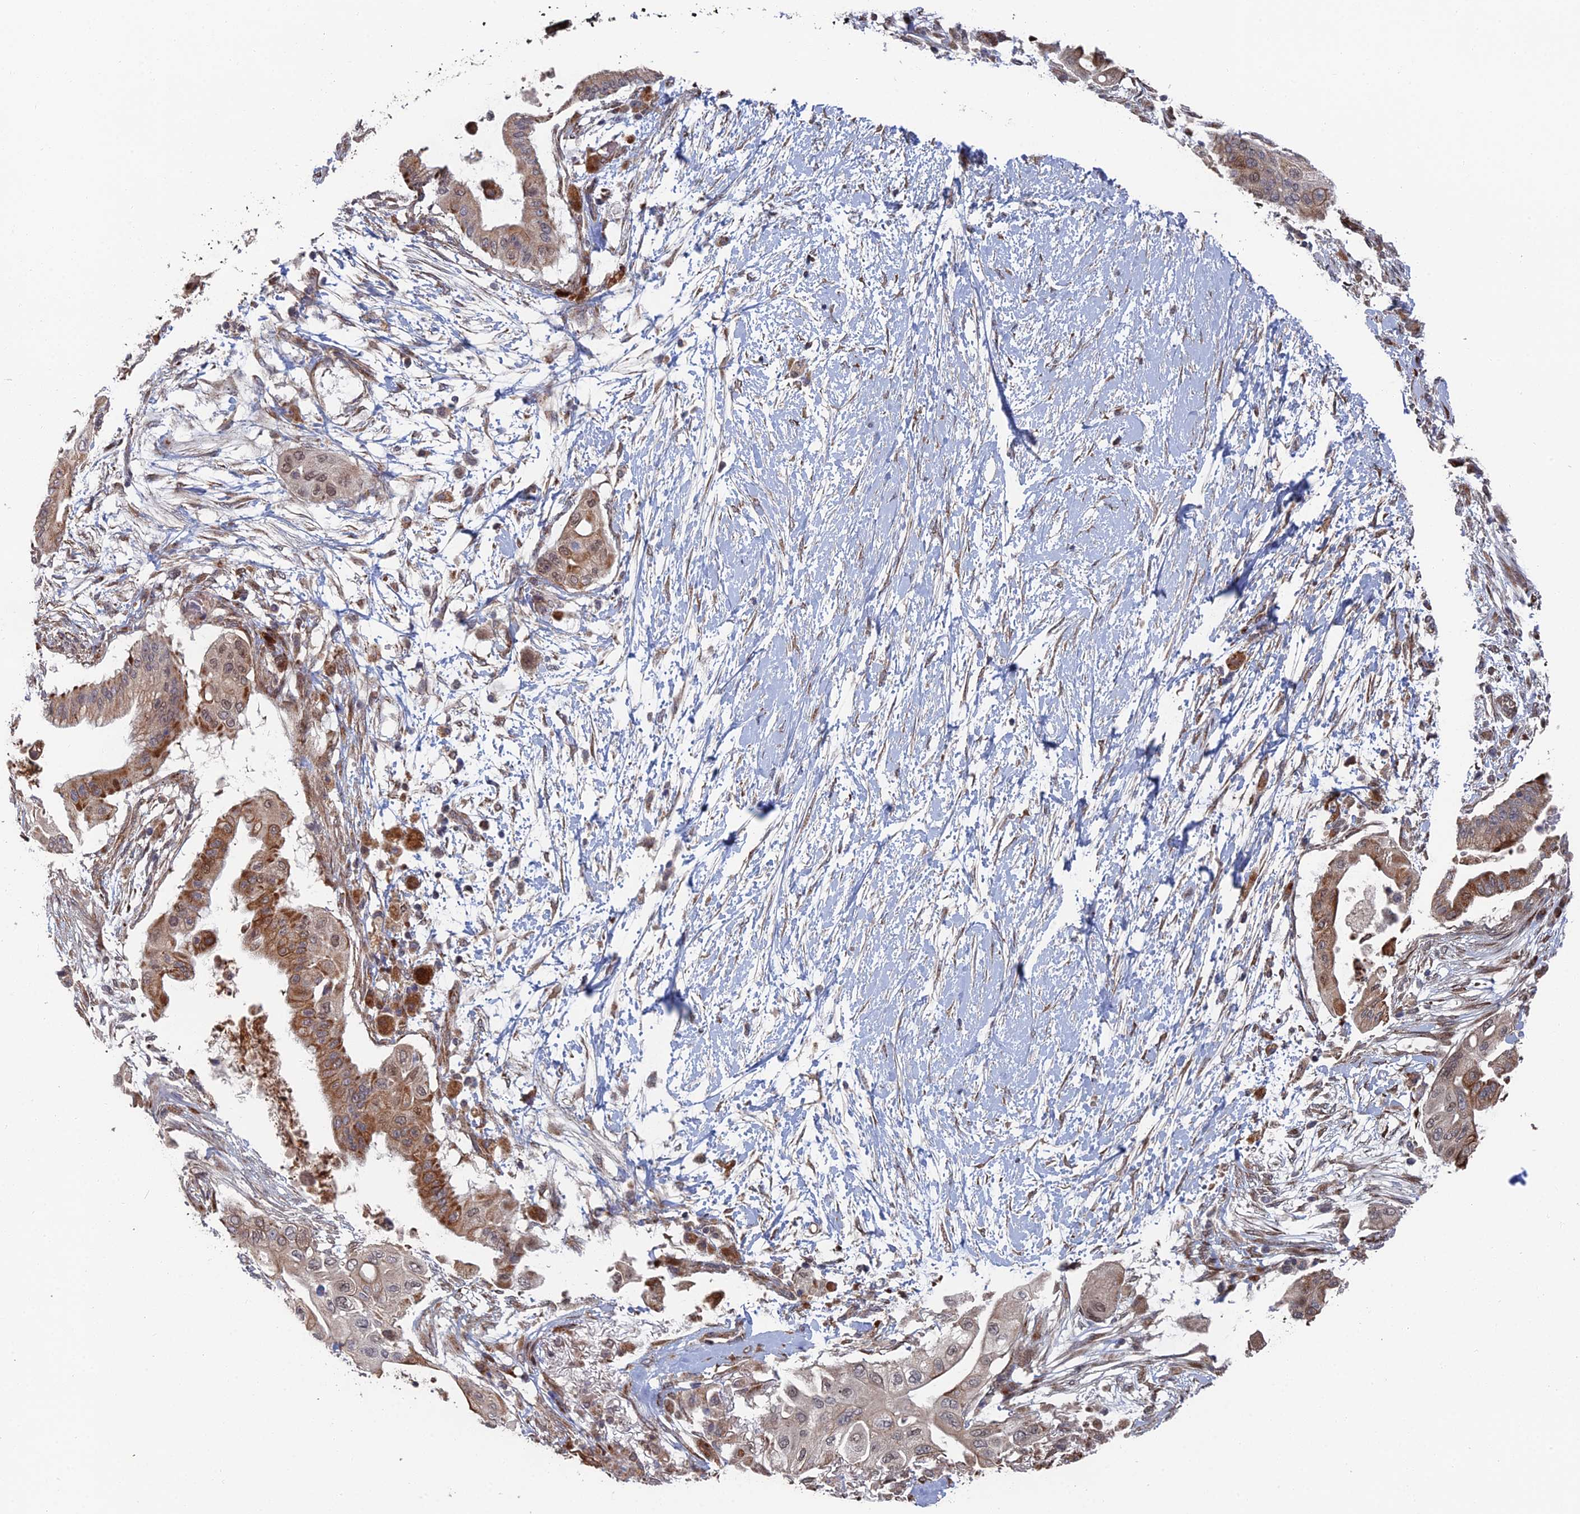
{"staining": {"intensity": "moderate", "quantity": "<25%", "location": "cytoplasmic/membranous"}, "tissue": "pancreatic cancer", "cell_type": "Tumor cells", "image_type": "cancer", "snomed": [{"axis": "morphology", "description": "Adenocarcinoma, NOS"}, {"axis": "topography", "description": "Pancreas"}], "caption": "Human pancreatic adenocarcinoma stained with a protein marker shows moderate staining in tumor cells.", "gene": "GTF2IRD1", "patient": {"sex": "male", "age": 68}}